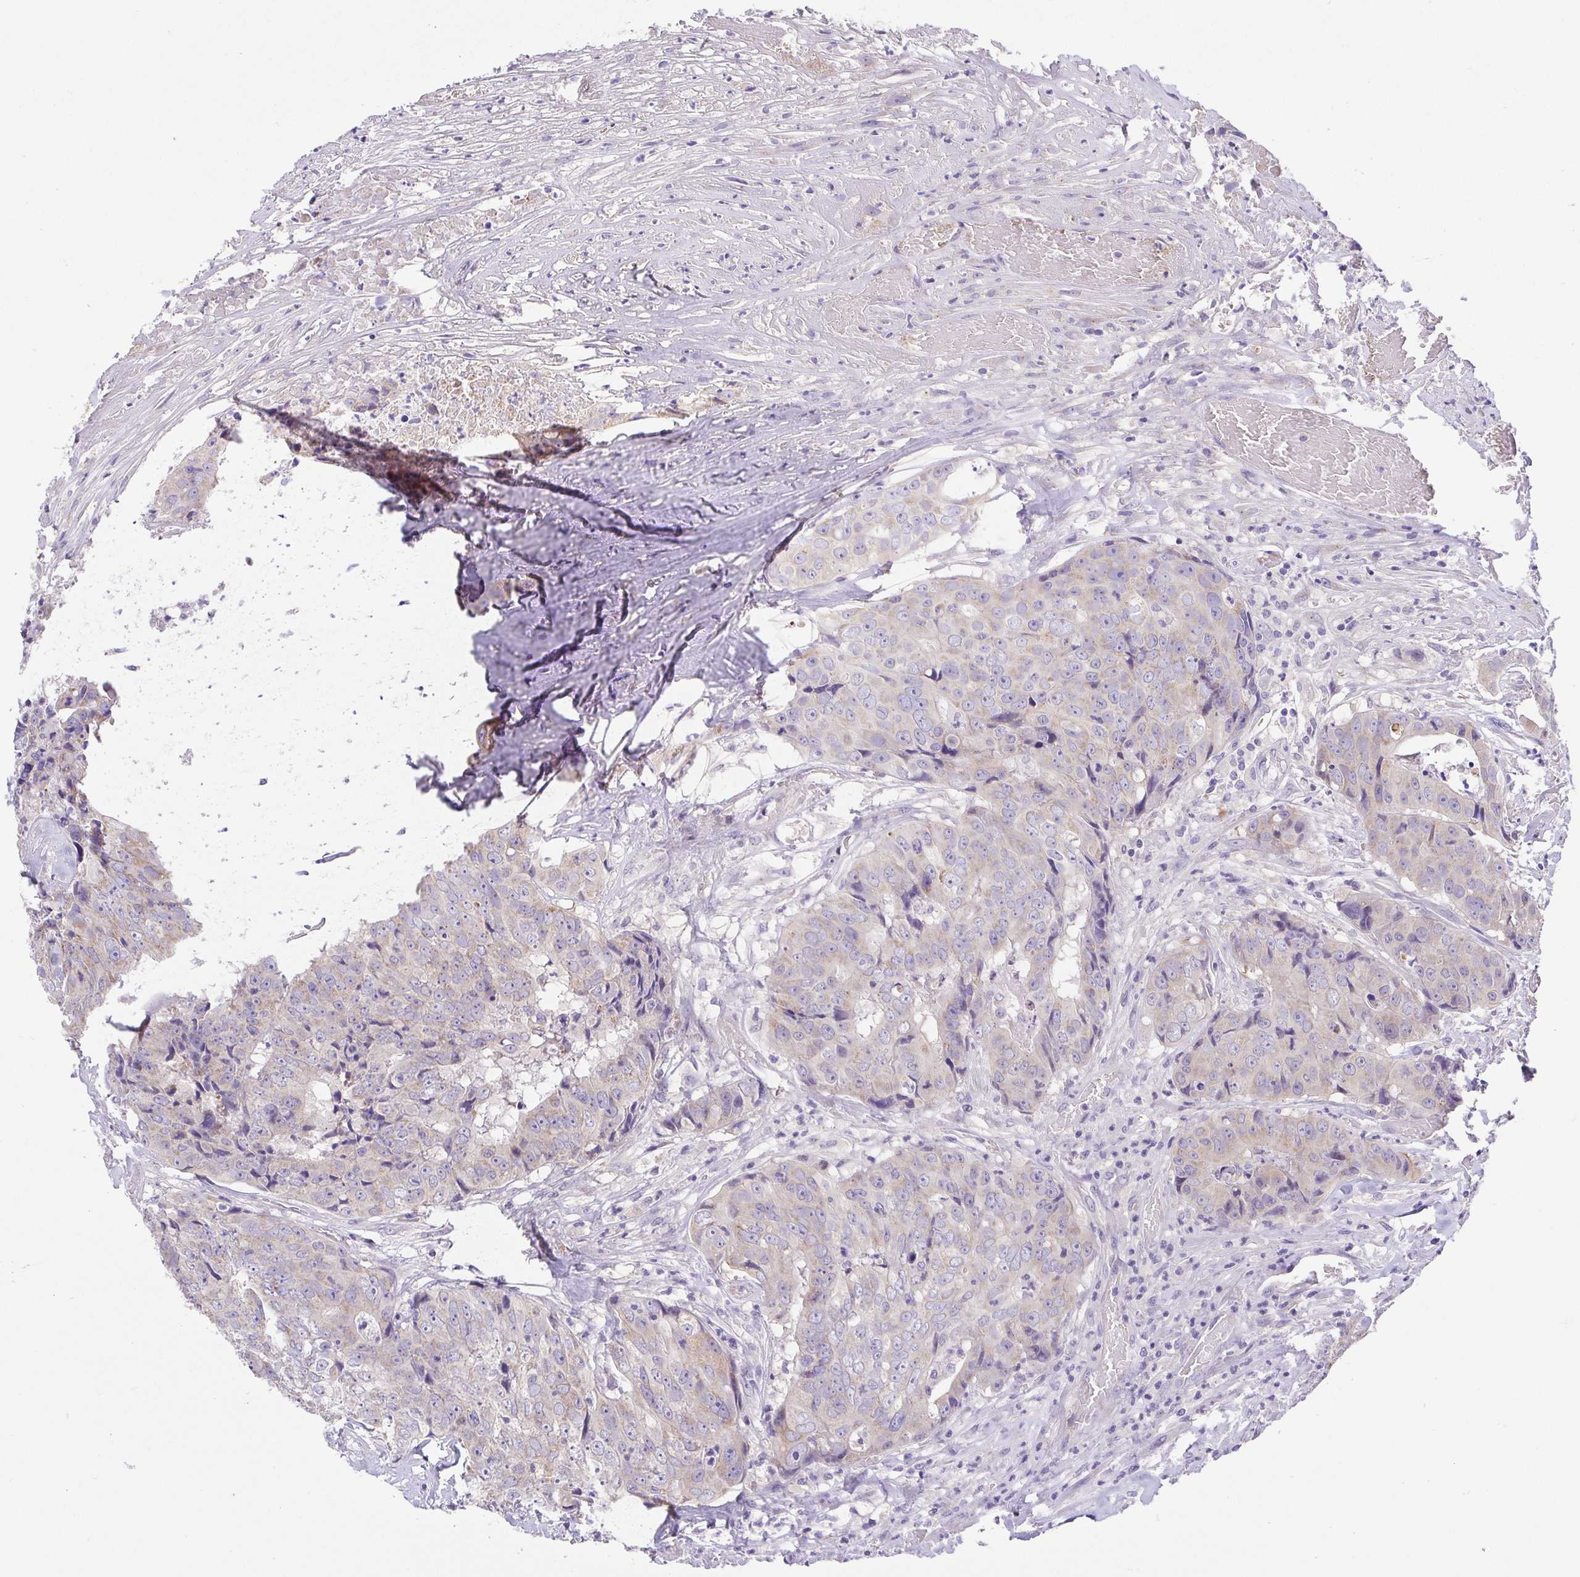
{"staining": {"intensity": "weak", "quantity": "25%-75%", "location": "cytoplasmic/membranous"}, "tissue": "colorectal cancer", "cell_type": "Tumor cells", "image_type": "cancer", "snomed": [{"axis": "morphology", "description": "Adenocarcinoma, NOS"}, {"axis": "topography", "description": "Rectum"}], "caption": "Immunohistochemical staining of human colorectal adenocarcinoma shows low levels of weak cytoplasmic/membranous protein staining in about 25%-75% of tumor cells.", "gene": "SLC13A1", "patient": {"sex": "female", "age": 62}}